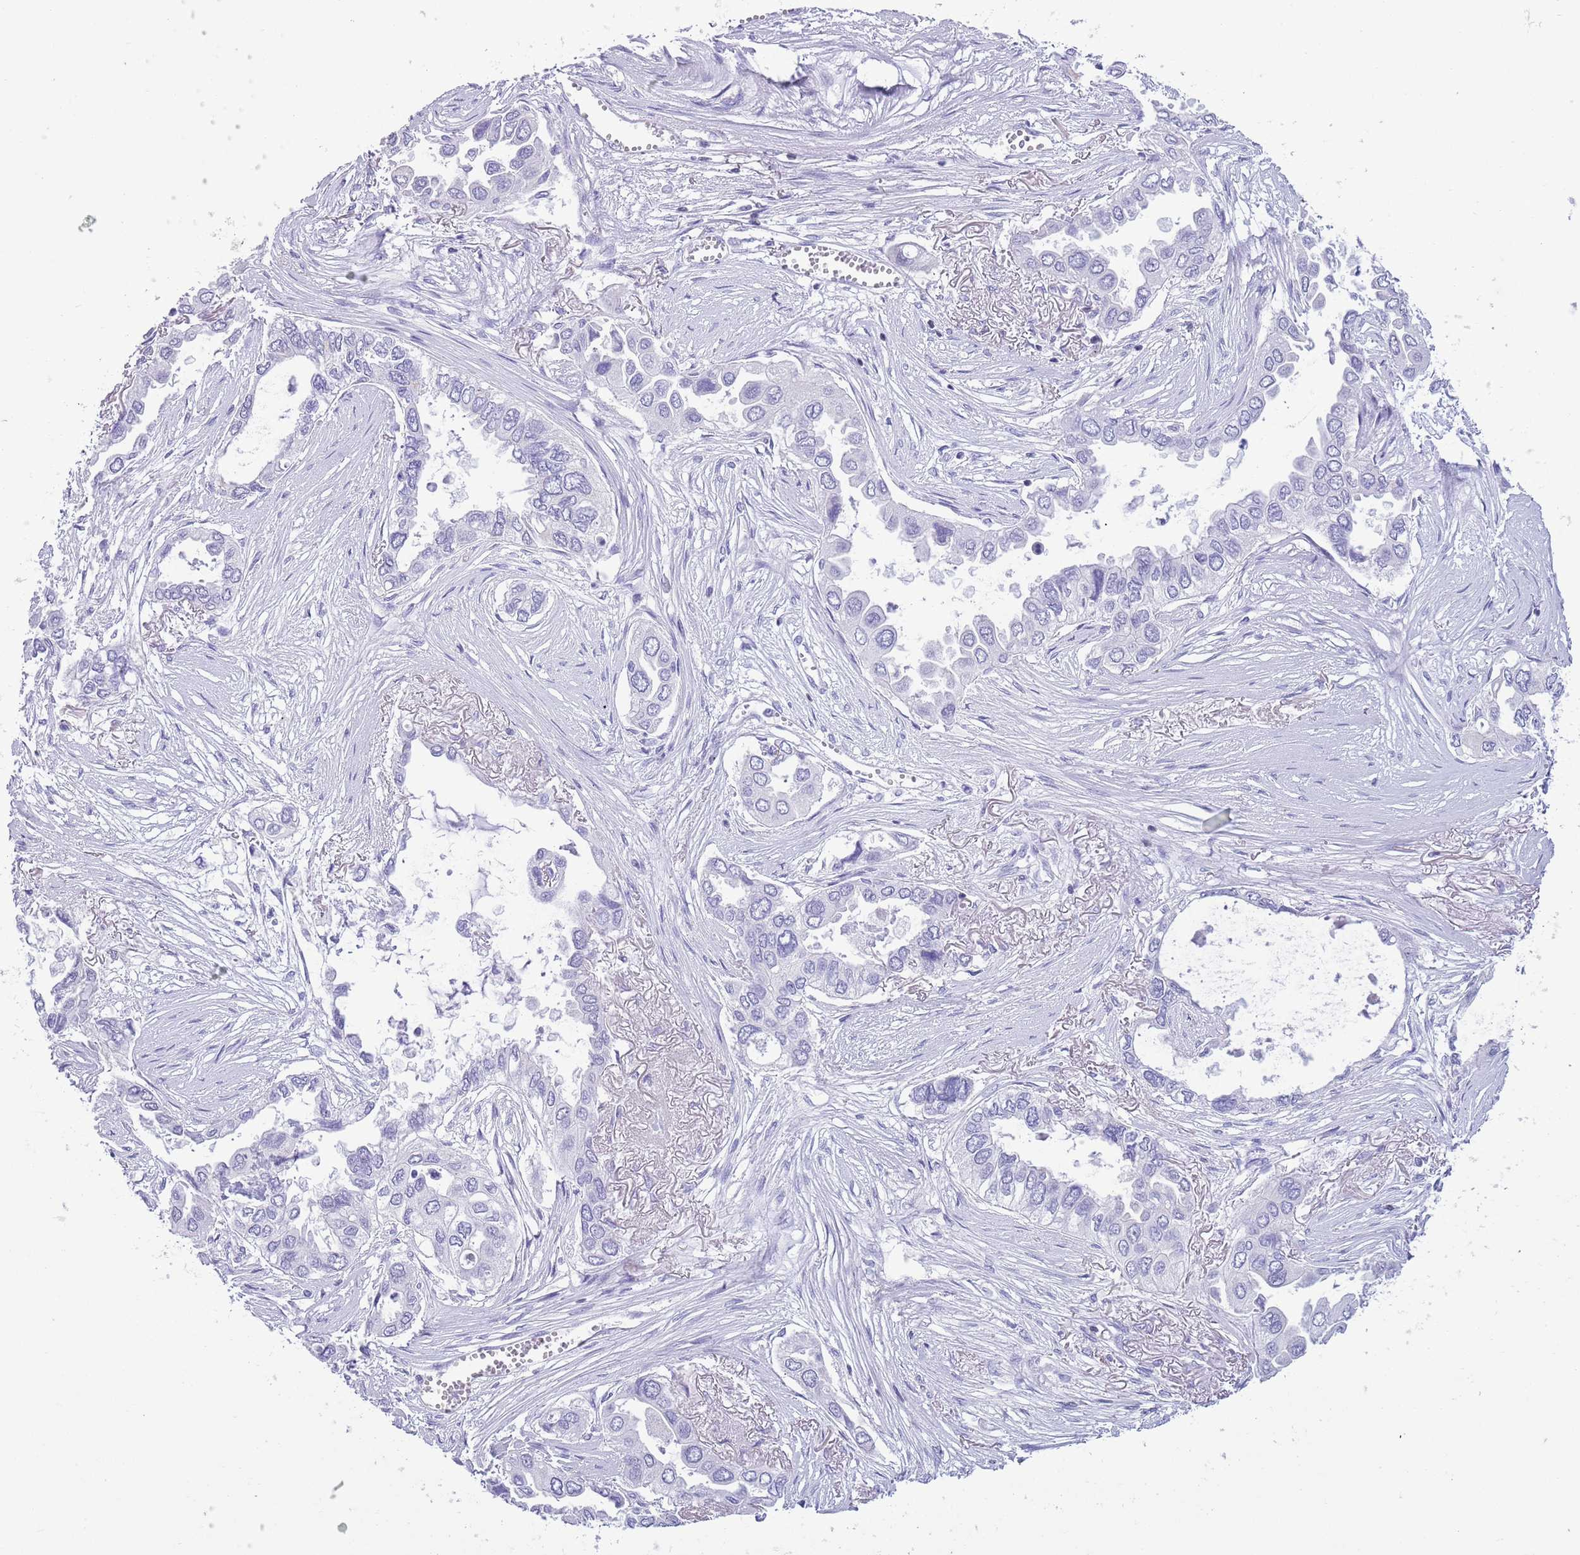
{"staining": {"intensity": "negative", "quantity": "none", "location": "none"}, "tissue": "lung cancer", "cell_type": "Tumor cells", "image_type": "cancer", "snomed": [{"axis": "morphology", "description": "Adenocarcinoma, NOS"}, {"axis": "topography", "description": "Lung"}], "caption": "Immunohistochemistry (IHC) of human lung cancer shows no positivity in tumor cells. Brightfield microscopy of immunohistochemistry (IHC) stained with DAB (3,3'-diaminobenzidine) (brown) and hematoxylin (blue), captured at high magnification.", "gene": "BCL11B", "patient": {"sex": "female", "age": 76}}